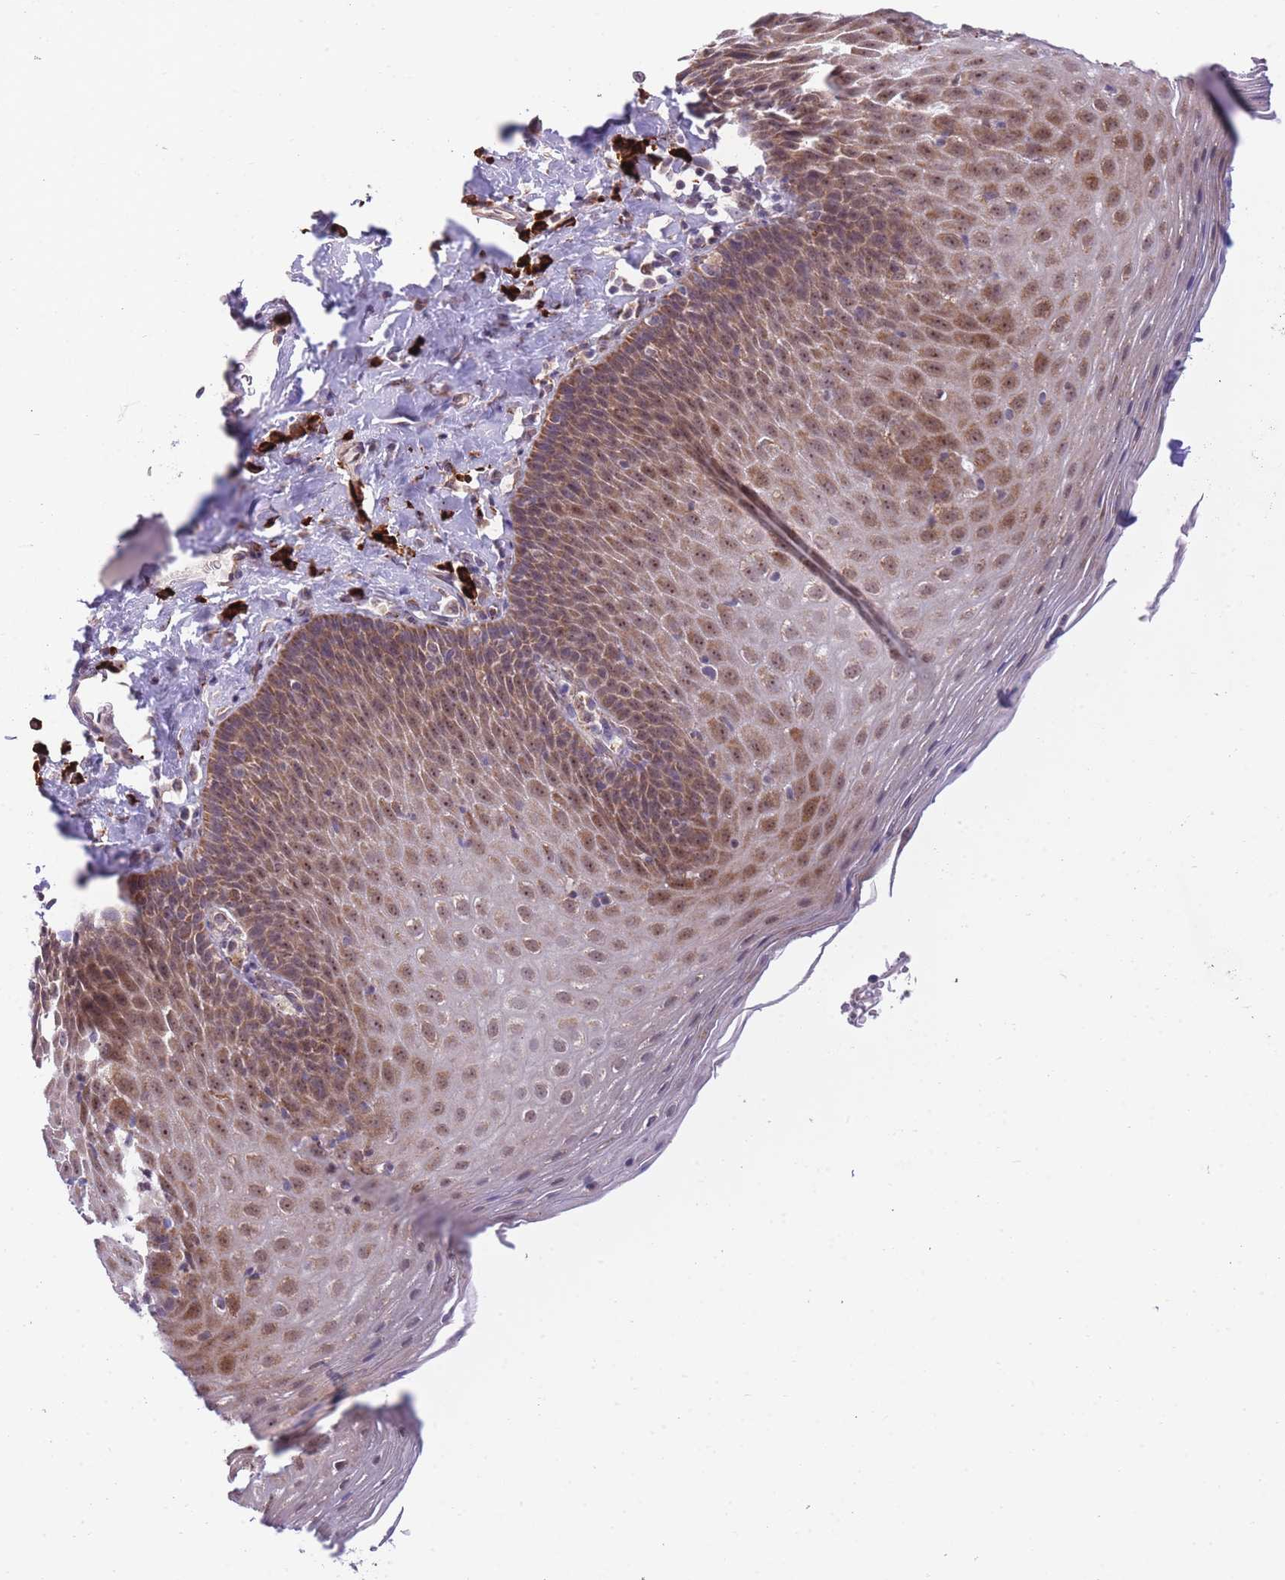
{"staining": {"intensity": "moderate", "quantity": ">75%", "location": "cytoplasmic/membranous,nuclear"}, "tissue": "esophagus", "cell_type": "Squamous epithelial cells", "image_type": "normal", "snomed": [{"axis": "morphology", "description": "Normal tissue, NOS"}, {"axis": "topography", "description": "Esophagus"}], "caption": "This is a histology image of IHC staining of normal esophagus, which shows moderate expression in the cytoplasmic/membranous,nuclear of squamous epithelial cells.", "gene": "EXOSC8", "patient": {"sex": "female", "age": 61}}